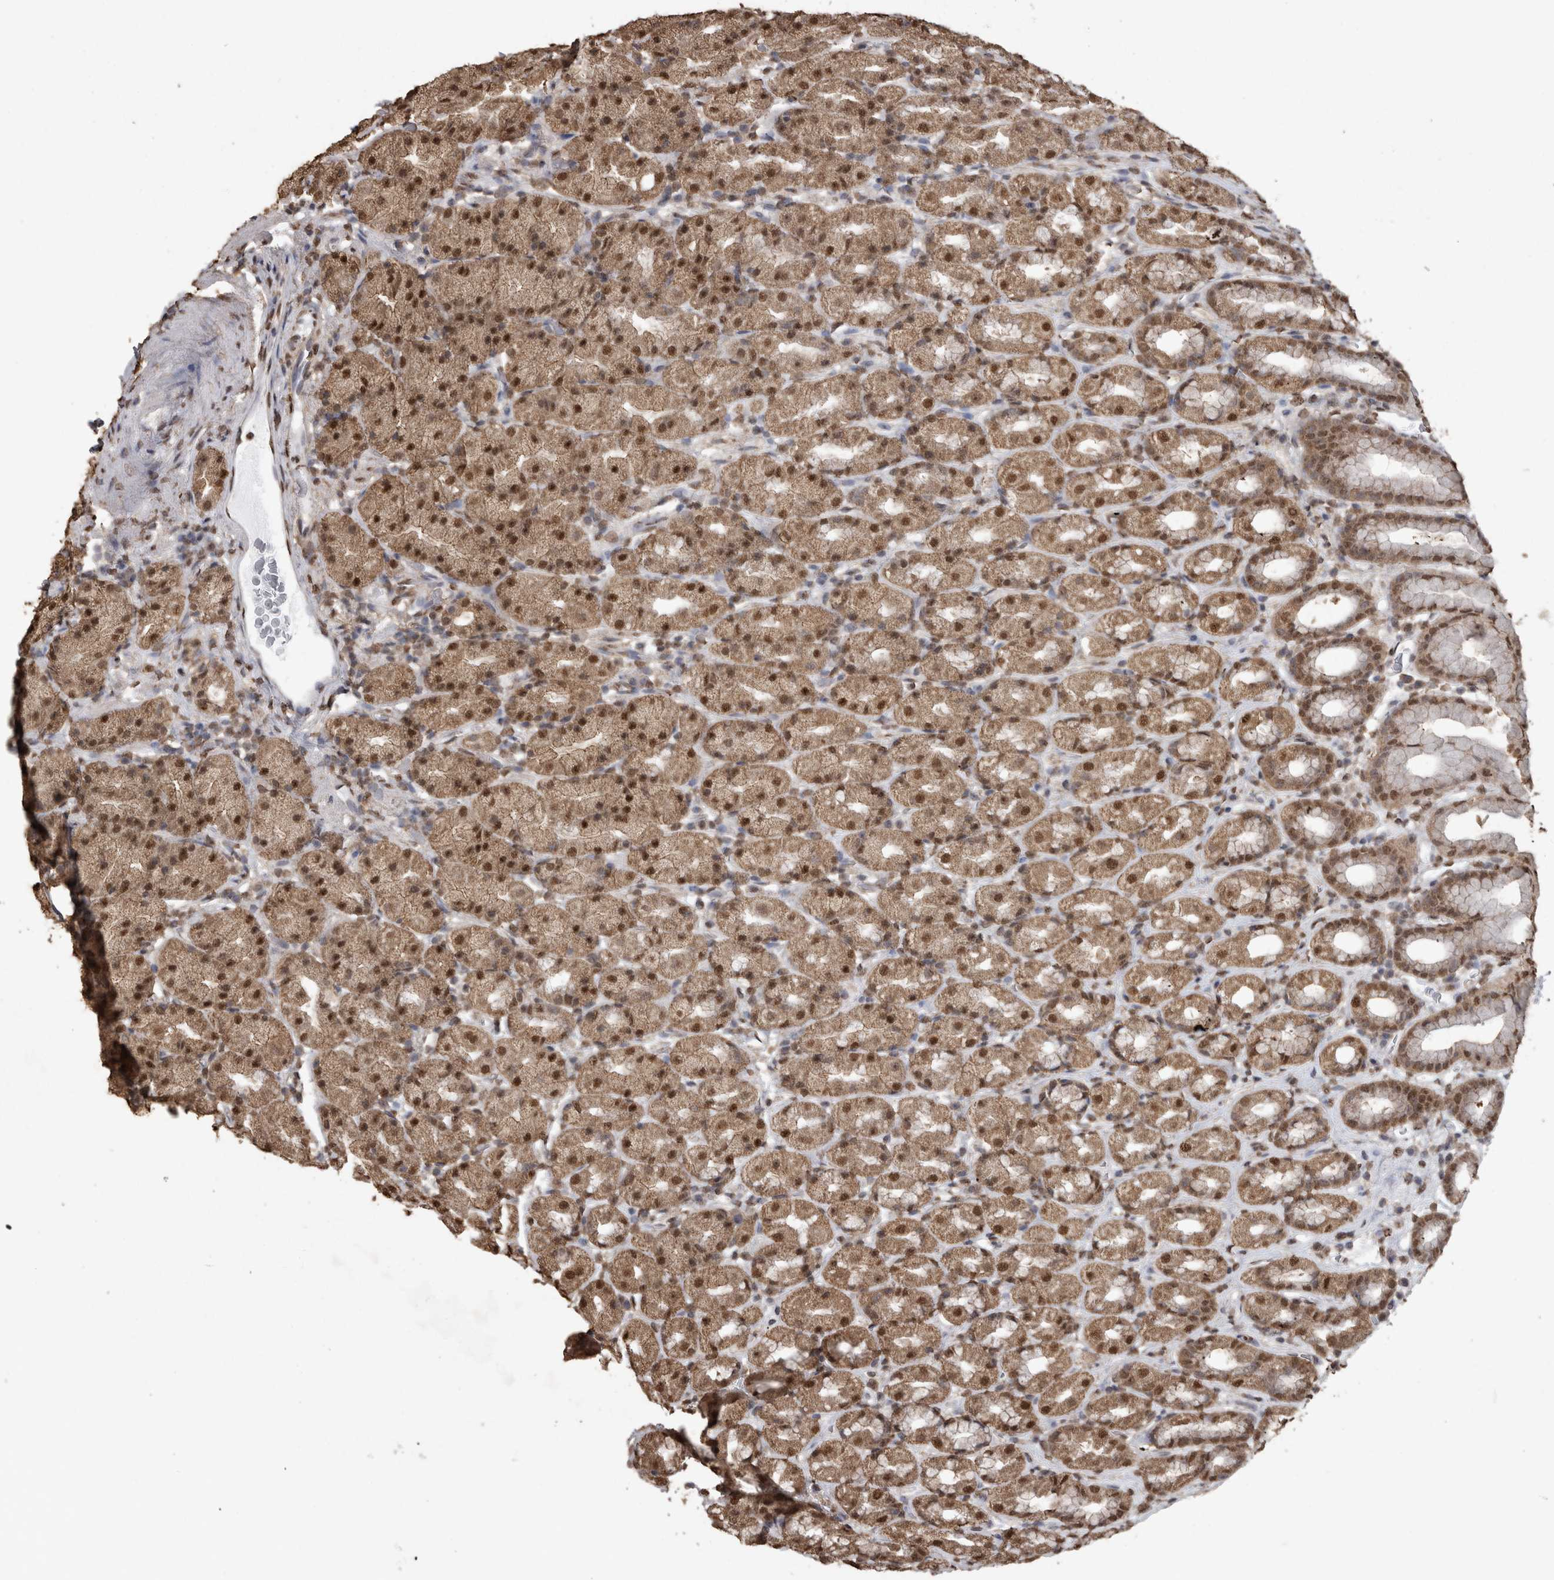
{"staining": {"intensity": "moderate", "quantity": "25%-75%", "location": "nuclear"}, "tissue": "stomach", "cell_type": "Glandular cells", "image_type": "normal", "snomed": [{"axis": "morphology", "description": "Normal tissue, NOS"}, {"axis": "topography", "description": "Stomach, upper"}], "caption": "Glandular cells display medium levels of moderate nuclear positivity in approximately 25%-75% of cells in benign stomach.", "gene": "SMAD7", "patient": {"sex": "male", "age": 68}}